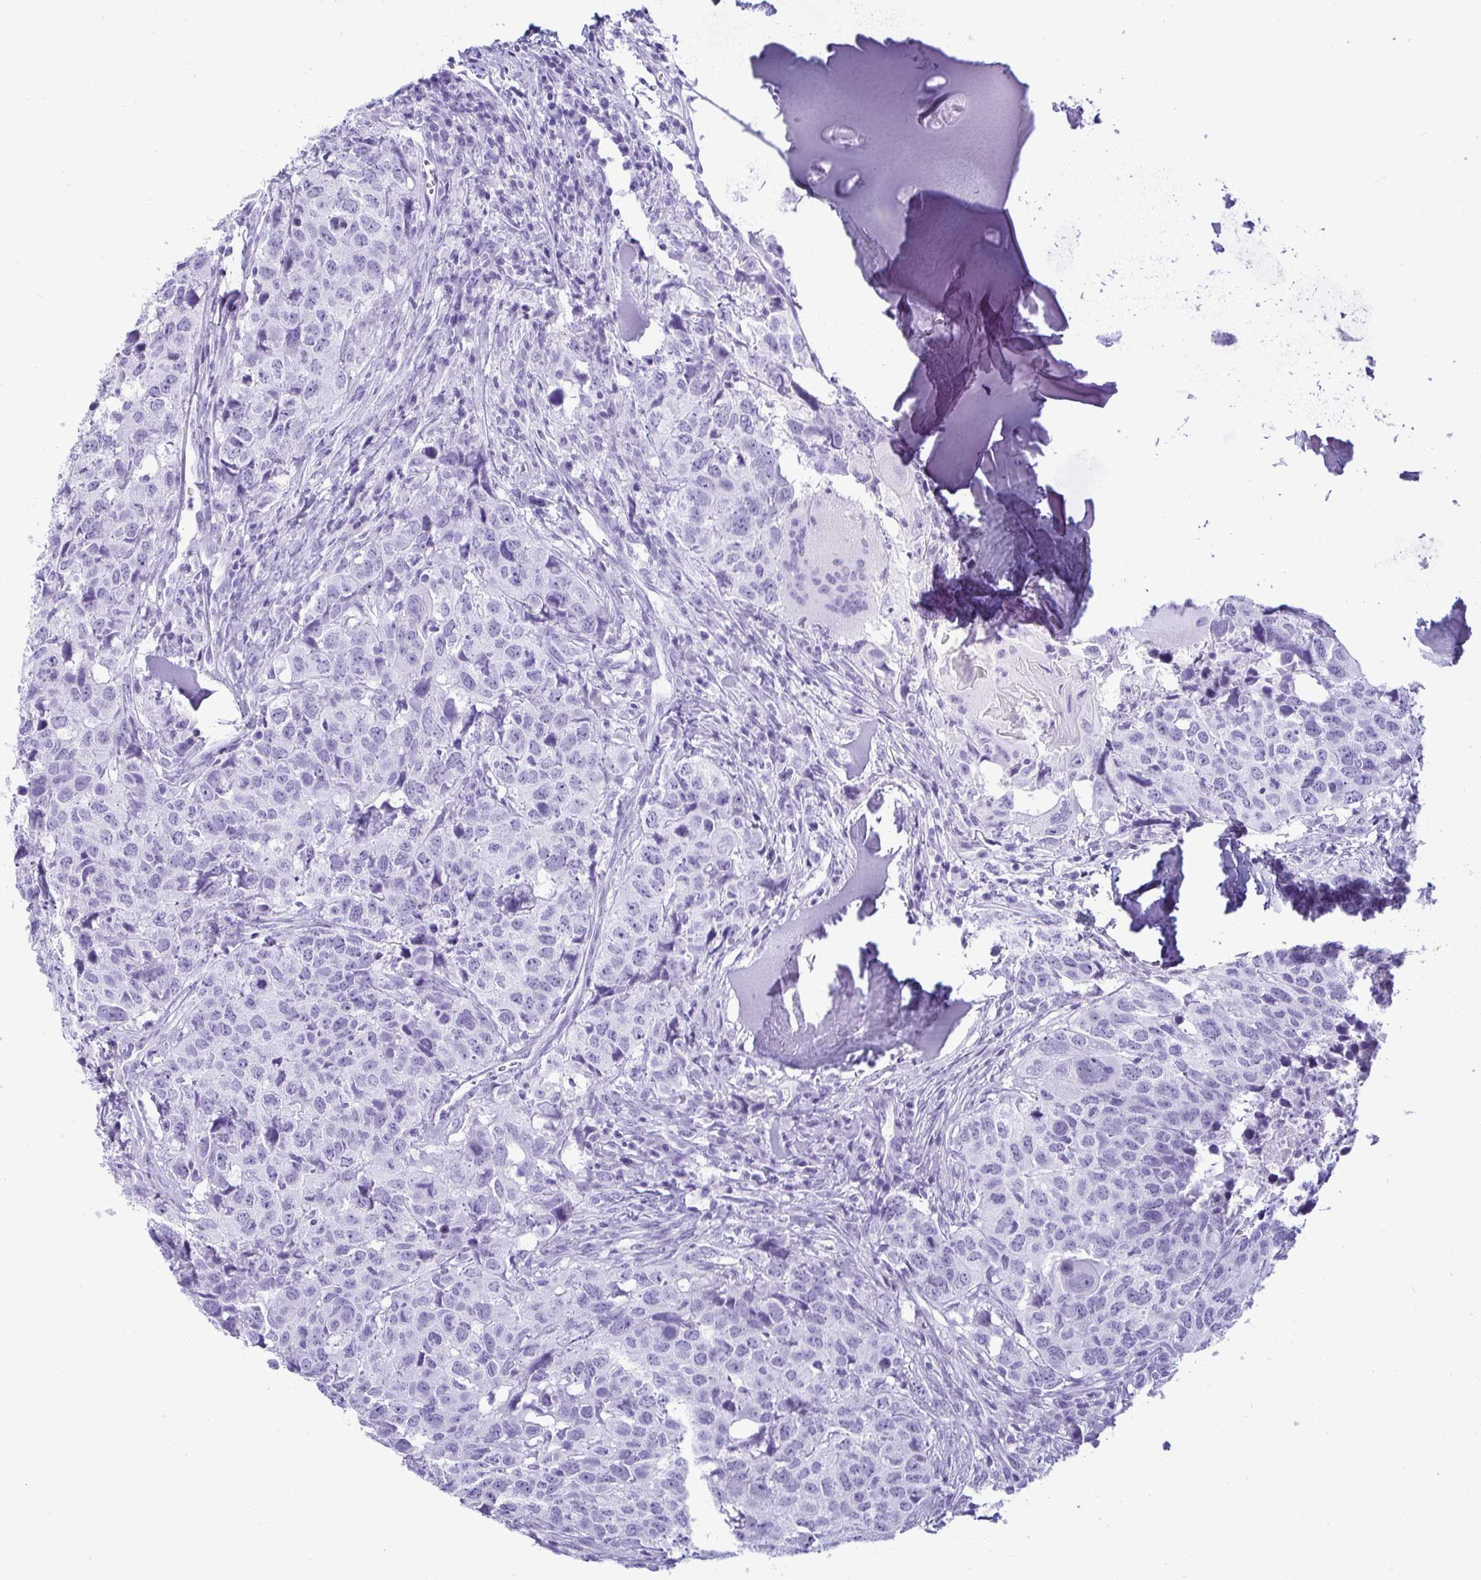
{"staining": {"intensity": "negative", "quantity": "none", "location": "none"}, "tissue": "head and neck cancer", "cell_type": "Tumor cells", "image_type": "cancer", "snomed": [{"axis": "morphology", "description": "Normal tissue, NOS"}, {"axis": "morphology", "description": "Squamous cell carcinoma, NOS"}, {"axis": "topography", "description": "Skeletal muscle"}, {"axis": "topography", "description": "Vascular tissue"}, {"axis": "topography", "description": "Peripheral nerve tissue"}, {"axis": "topography", "description": "Head-Neck"}], "caption": "IHC micrograph of neoplastic tissue: head and neck cancer stained with DAB (3,3'-diaminobenzidine) demonstrates no significant protein staining in tumor cells.", "gene": "CLGN", "patient": {"sex": "male", "age": 66}}